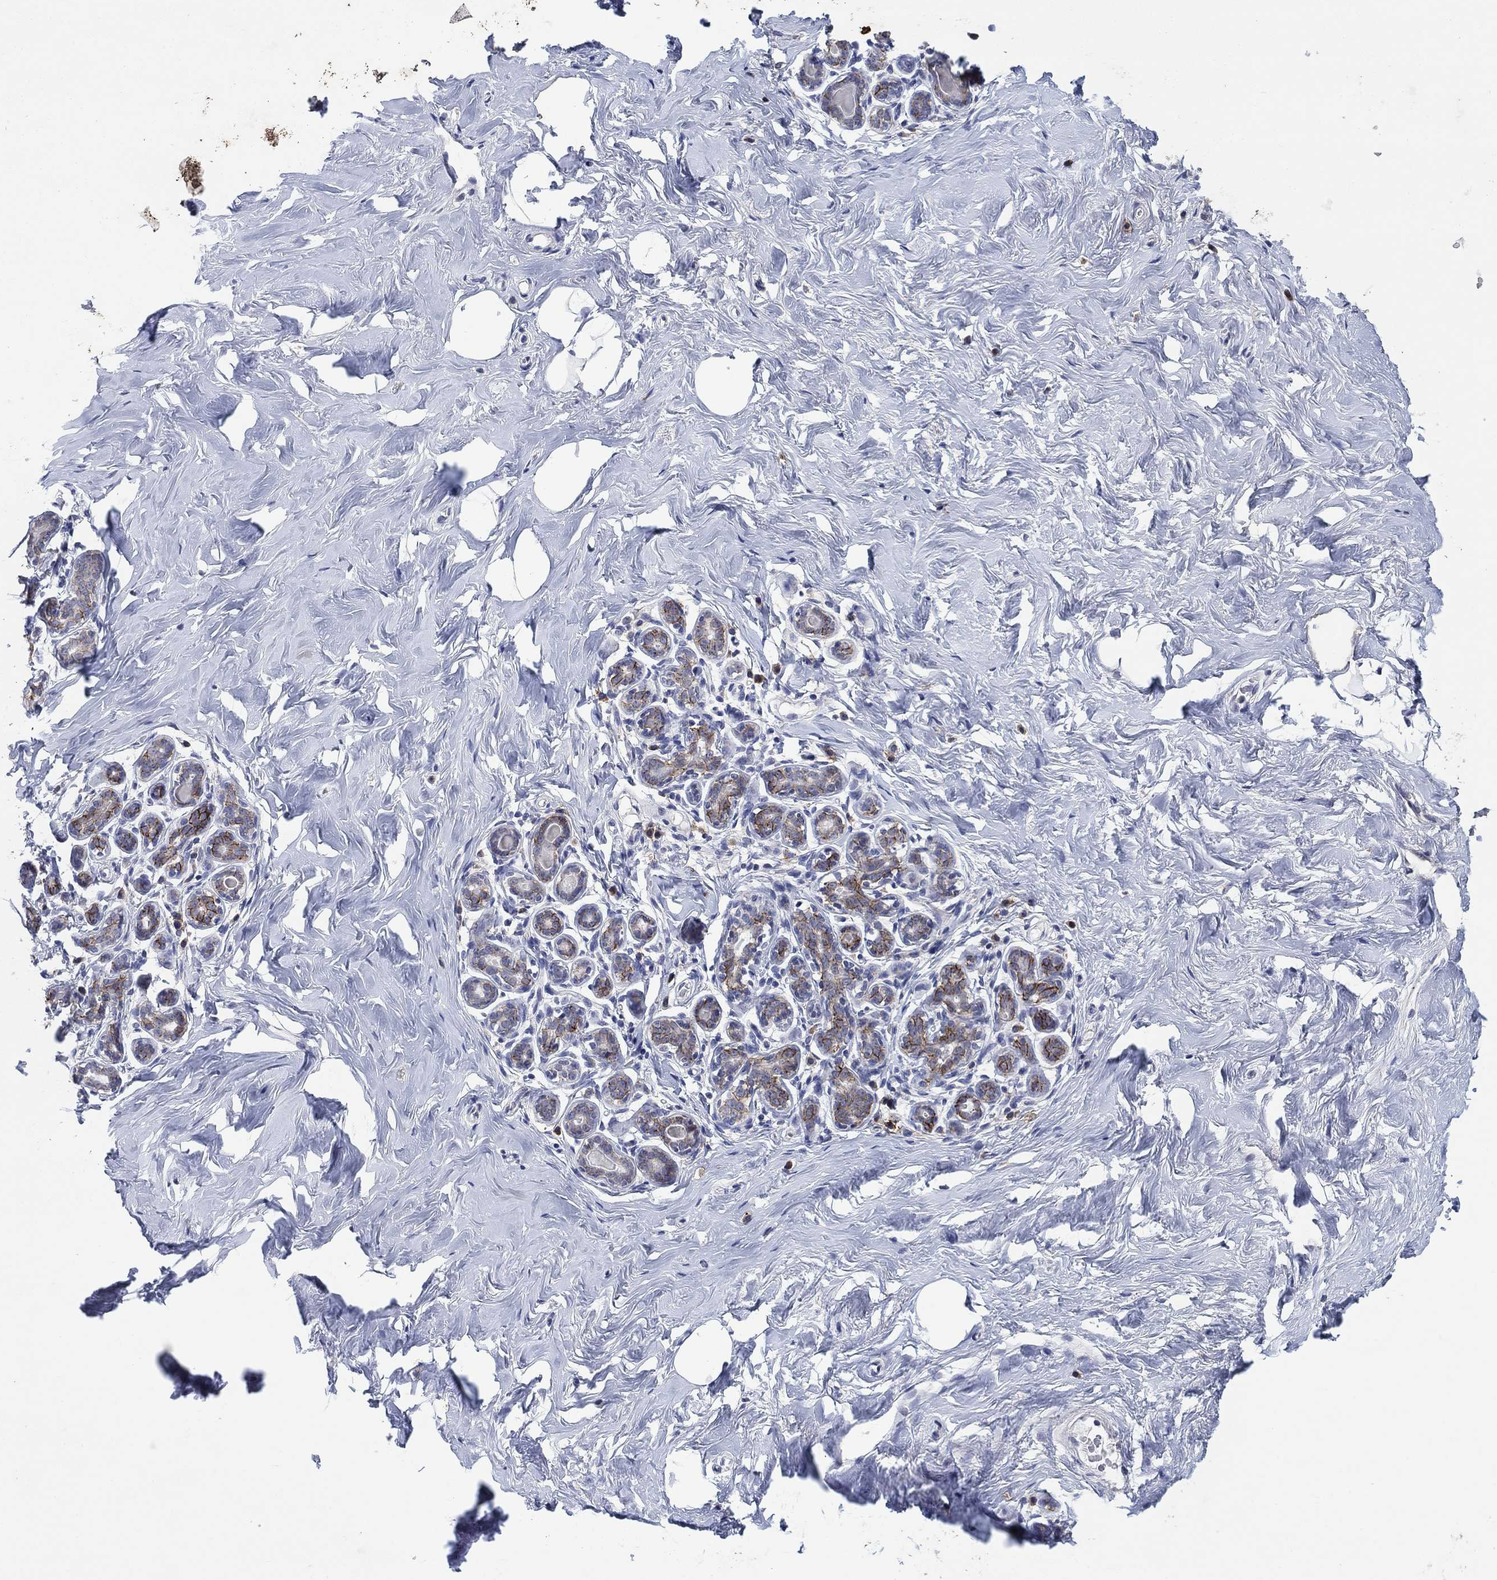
{"staining": {"intensity": "negative", "quantity": "none", "location": "none"}, "tissue": "breast", "cell_type": "Adipocytes", "image_type": "normal", "snomed": [{"axis": "morphology", "description": "Normal tissue, NOS"}, {"axis": "topography", "description": "Skin"}, {"axis": "topography", "description": "Breast"}], "caption": "Benign breast was stained to show a protein in brown. There is no significant staining in adipocytes. (Immunohistochemistry (ihc), brightfield microscopy, high magnification).", "gene": "SDC1", "patient": {"sex": "female", "age": 43}}